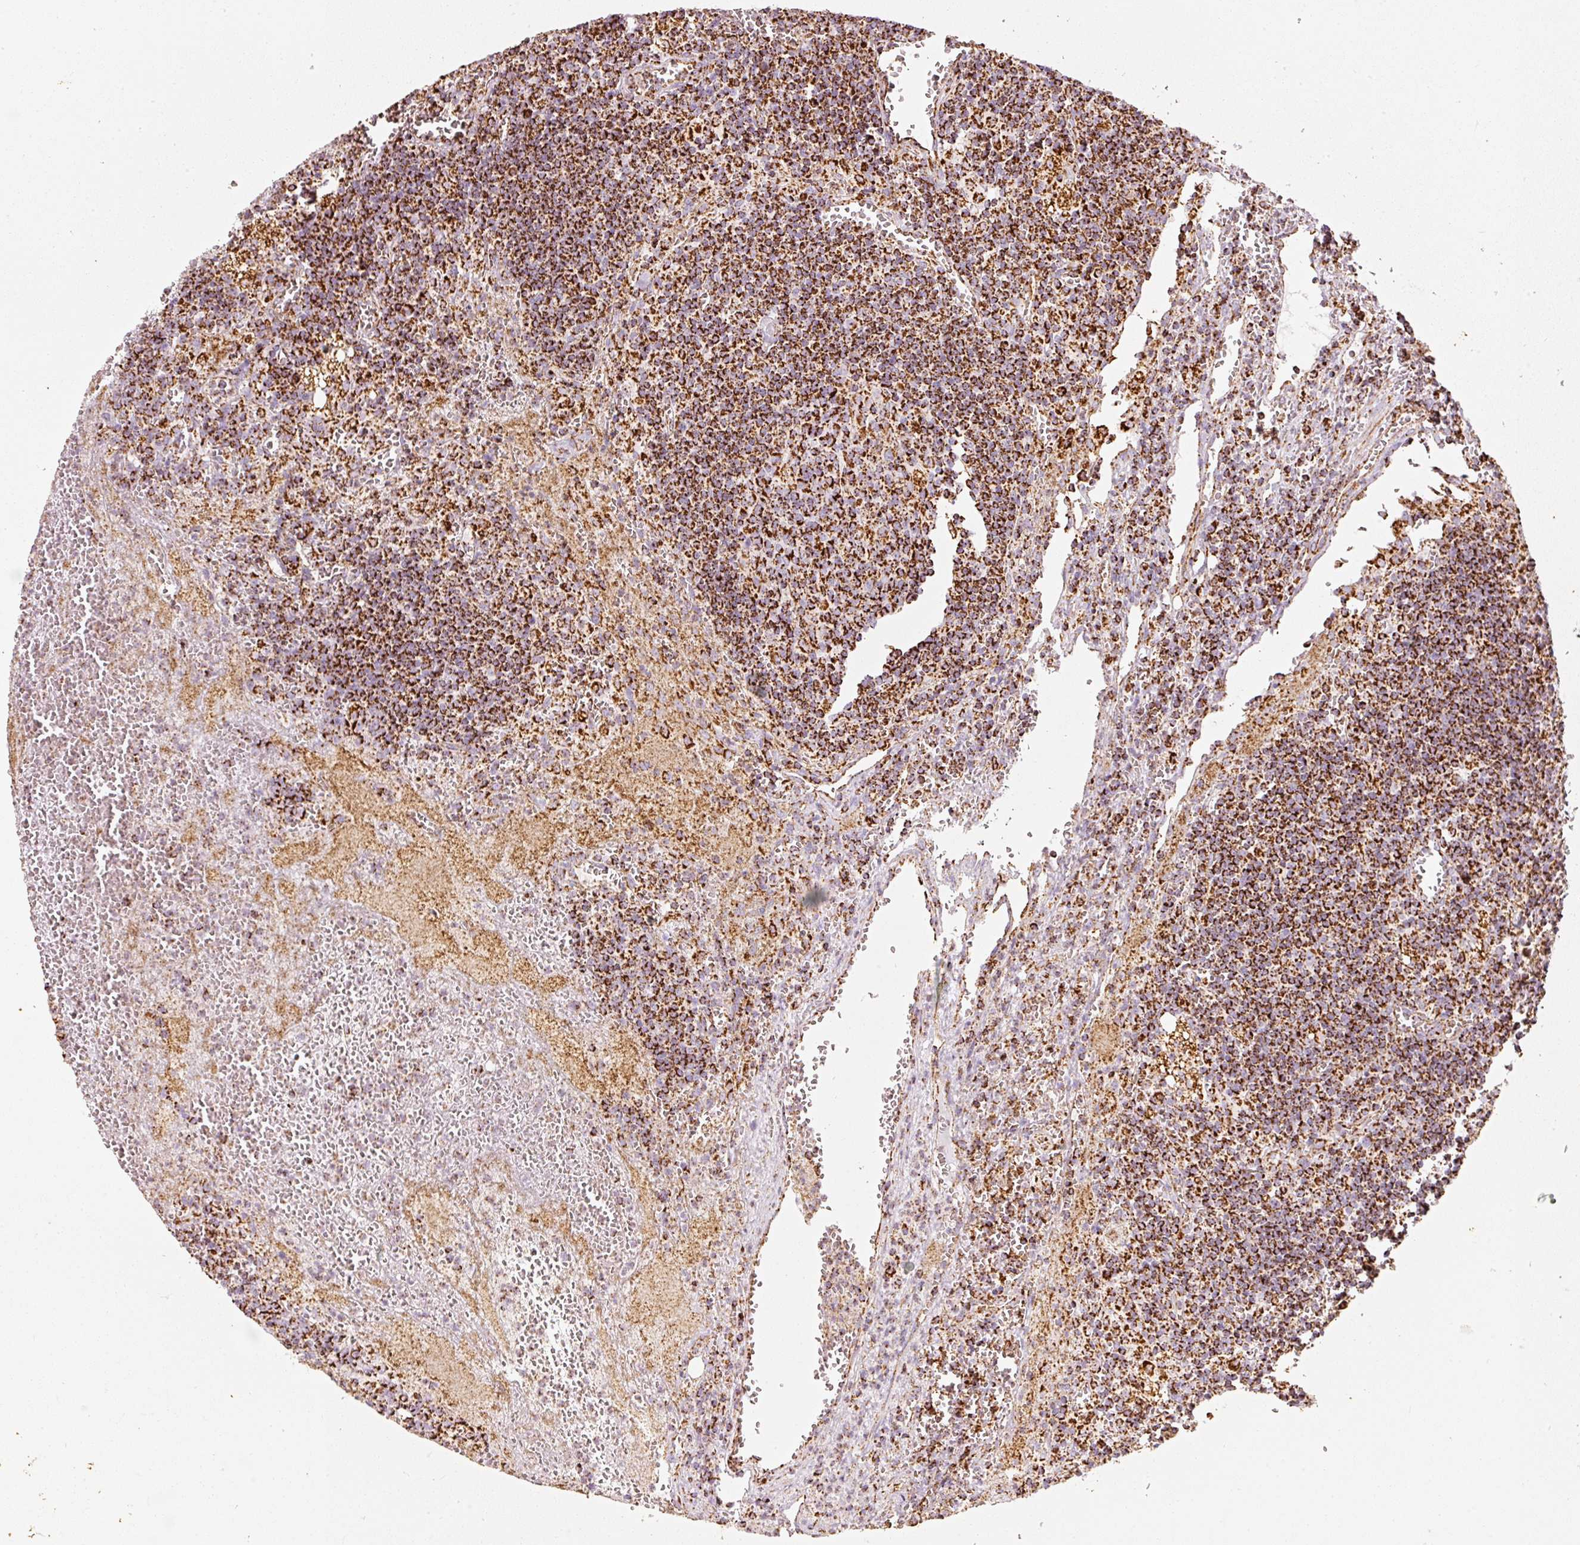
{"staining": {"intensity": "strong", "quantity": ">75%", "location": "cytoplasmic/membranous"}, "tissue": "lymph node", "cell_type": "Germinal center cells", "image_type": "normal", "snomed": [{"axis": "morphology", "description": "Normal tissue, NOS"}, {"axis": "topography", "description": "Lymph node"}], "caption": "Immunohistochemical staining of benign lymph node demonstrates strong cytoplasmic/membranous protein positivity in about >75% of germinal center cells. Using DAB (3,3'-diaminobenzidine) (brown) and hematoxylin (blue) stains, captured at high magnification using brightfield microscopy.", "gene": "MT", "patient": {"sex": "male", "age": 50}}